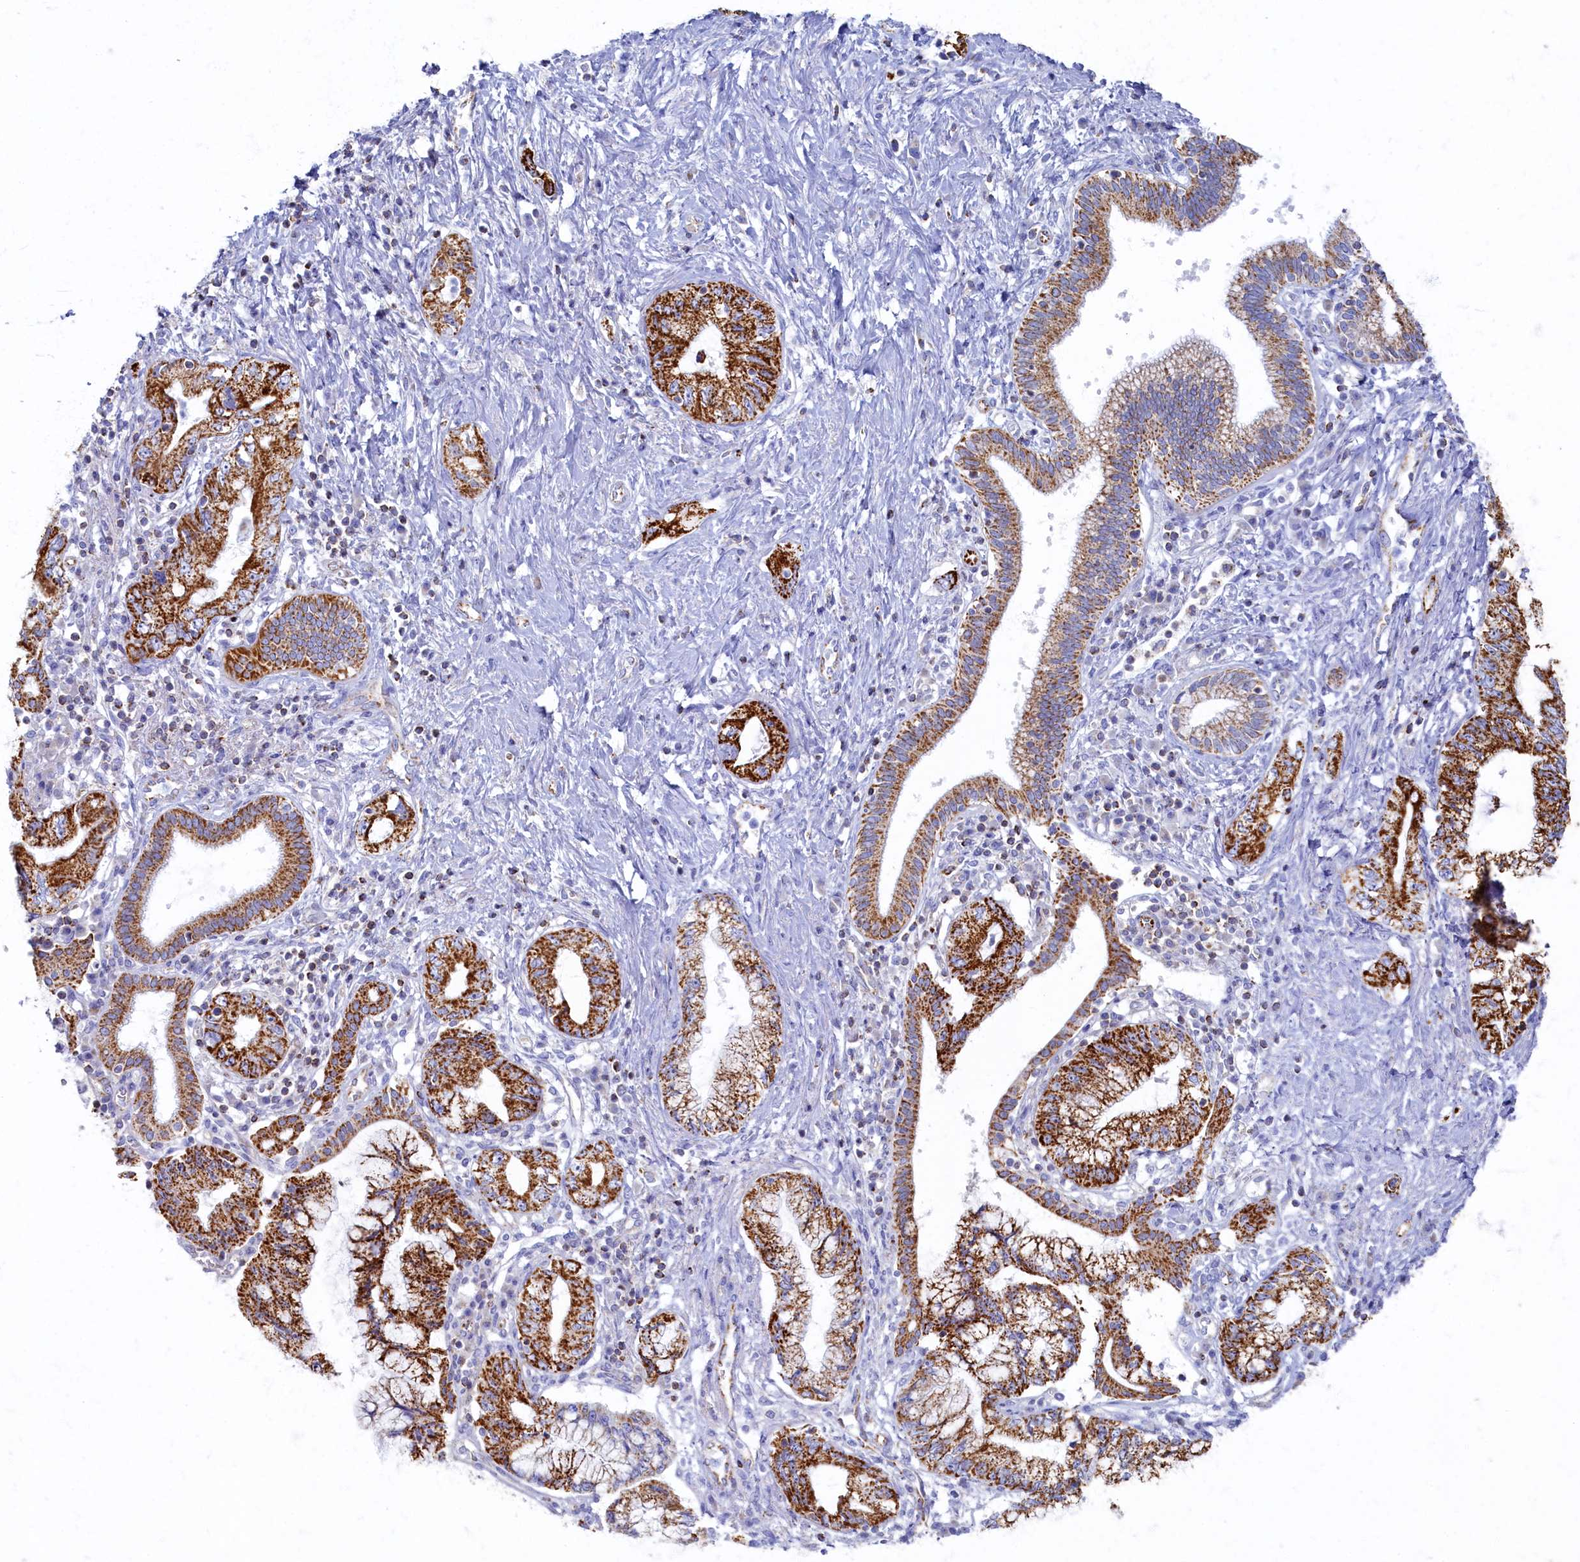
{"staining": {"intensity": "strong", "quantity": ">75%", "location": "cytoplasmic/membranous"}, "tissue": "pancreatic cancer", "cell_type": "Tumor cells", "image_type": "cancer", "snomed": [{"axis": "morphology", "description": "Adenocarcinoma, NOS"}, {"axis": "topography", "description": "Pancreas"}], "caption": "High-magnification brightfield microscopy of pancreatic cancer (adenocarcinoma) stained with DAB (brown) and counterstained with hematoxylin (blue). tumor cells exhibit strong cytoplasmic/membranous expression is appreciated in about>75% of cells. Ihc stains the protein in brown and the nuclei are stained blue.", "gene": "OCIAD2", "patient": {"sex": "female", "age": 73}}